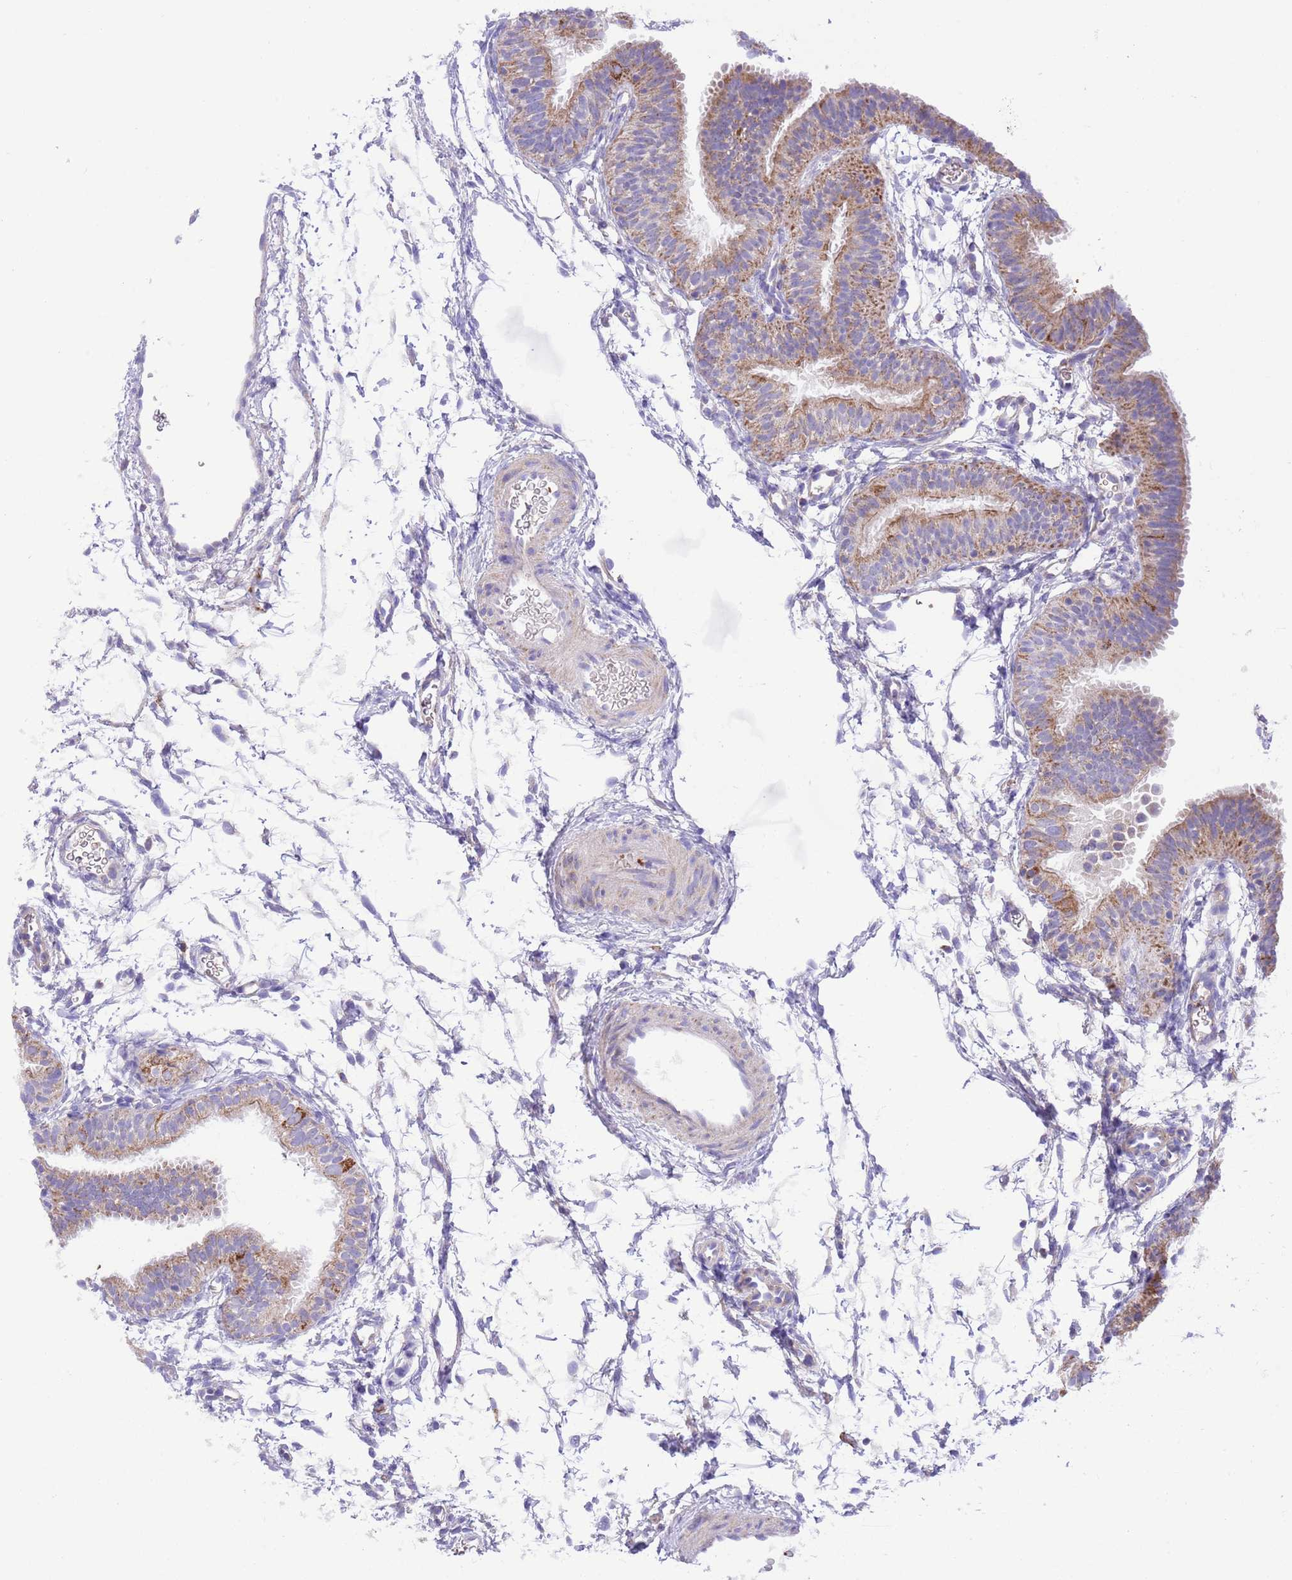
{"staining": {"intensity": "strong", "quantity": "25%-75%", "location": "cytoplasmic/membranous"}, "tissue": "fallopian tube", "cell_type": "Glandular cells", "image_type": "normal", "snomed": [{"axis": "morphology", "description": "Normal tissue, NOS"}, {"axis": "topography", "description": "Fallopian tube"}], "caption": "High-power microscopy captured an immunohistochemistry (IHC) micrograph of benign fallopian tube, revealing strong cytoplasmic/membranous expression in approximately 25%-75% of glandular cells.", "gene": "SS18L2", "patient": {"sex": "female", "age": 35}}